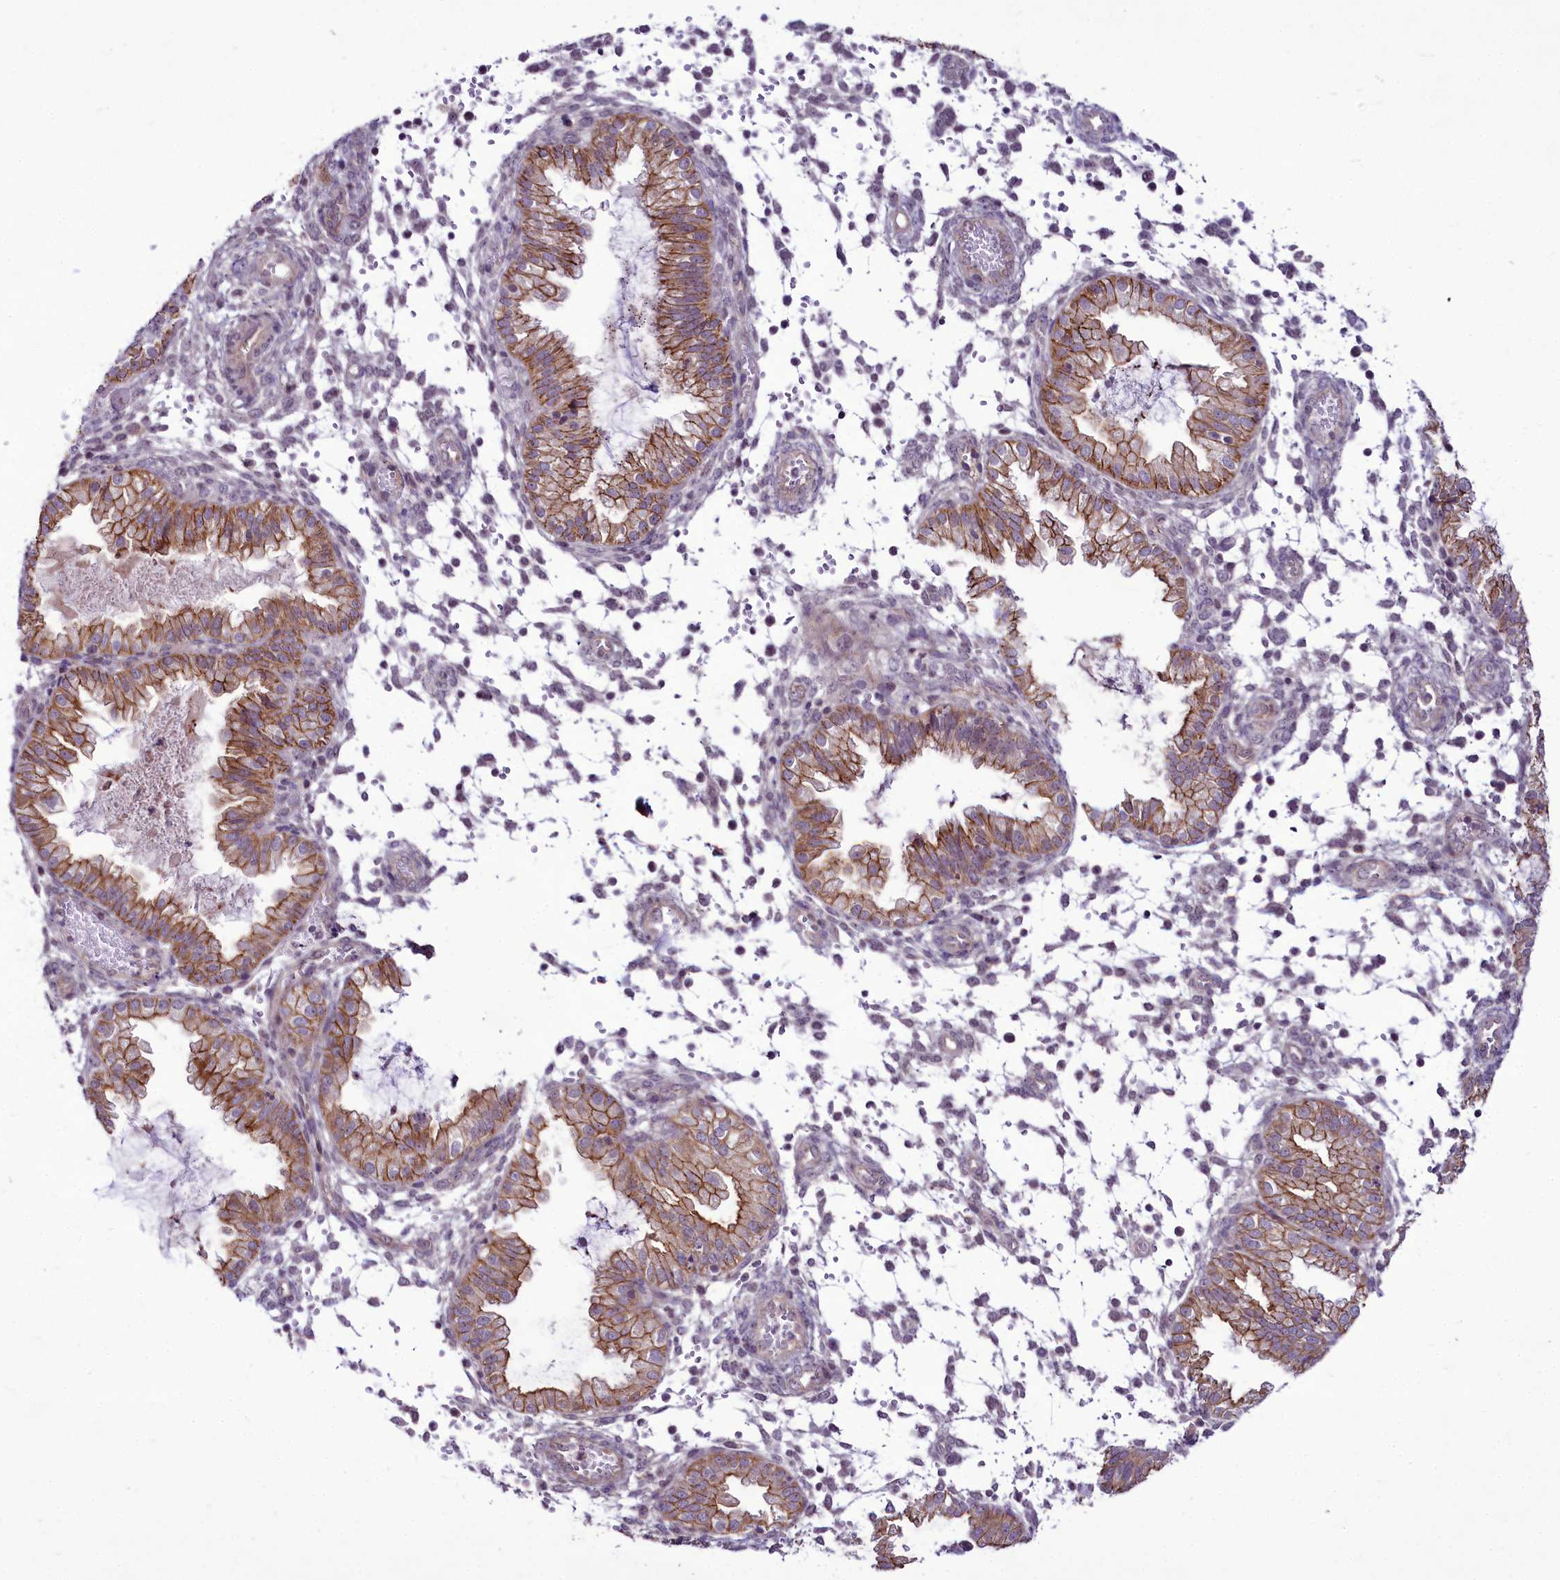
{"staining": {"intensity": "negative", "quantity": "none", "location": "none"}, "tissue": "endometrium", "cell_type": "Cells in endometrial stroma", "image_type": "normal", "snomed": [{"axis": "morphology", "description": "Normal tissue, NOS"}, {"axis": "topography", "description": "Endometrium"}], "caption": "Immunohistochemistry (IHC) of normal endometrium displays no positivity in cells in endometrial stroma. The staining is performed using DAB (3,3'-diaminobenzidine) brown chromogen with nuclei counter-stained in using hematoxylin.", "gene": "RSBN1", "patient": {"sex": "female", "age": 33}}